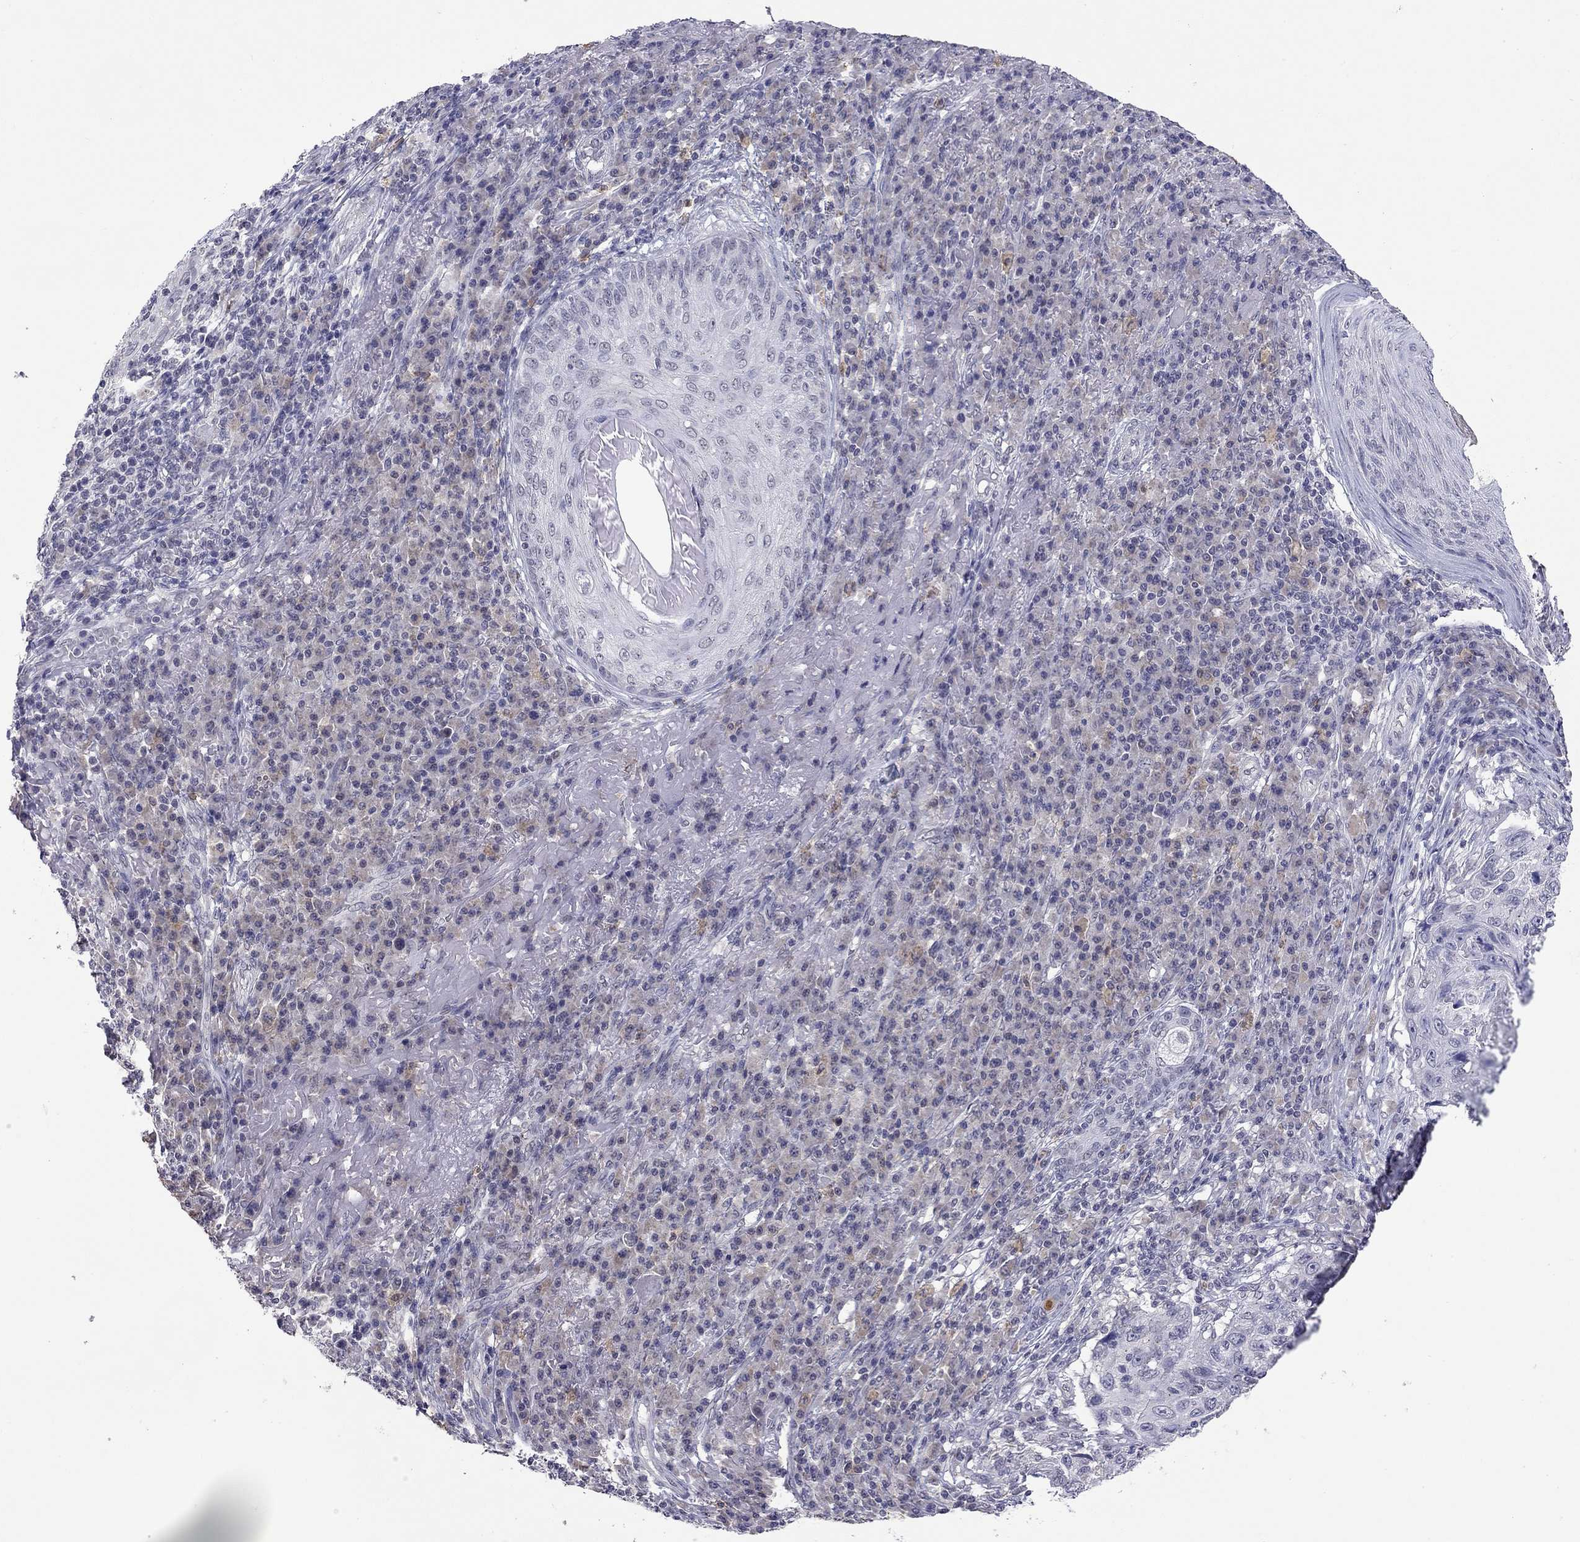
{"staining": {"intensity": "negative", "quantity": "none", "location": "none"}, "tissue": "skin cancer", "cell_type": "Tumor cells", "image_type": "cancer", "snomed": [{"axis": "morphology", "description": "Squamous cell carcinoma, NOS"}, {"axis": "topography", "description": "Skin"}], "caption": "Immunohistochemistry (IHC) photomicrograph of skin cancer (squamous cell carcinoma) stained for a protein (brown), which exhibits no positivity in tumor cells.", "gene": "WNK3", "patient": {"sex": "male", "age": 92}}